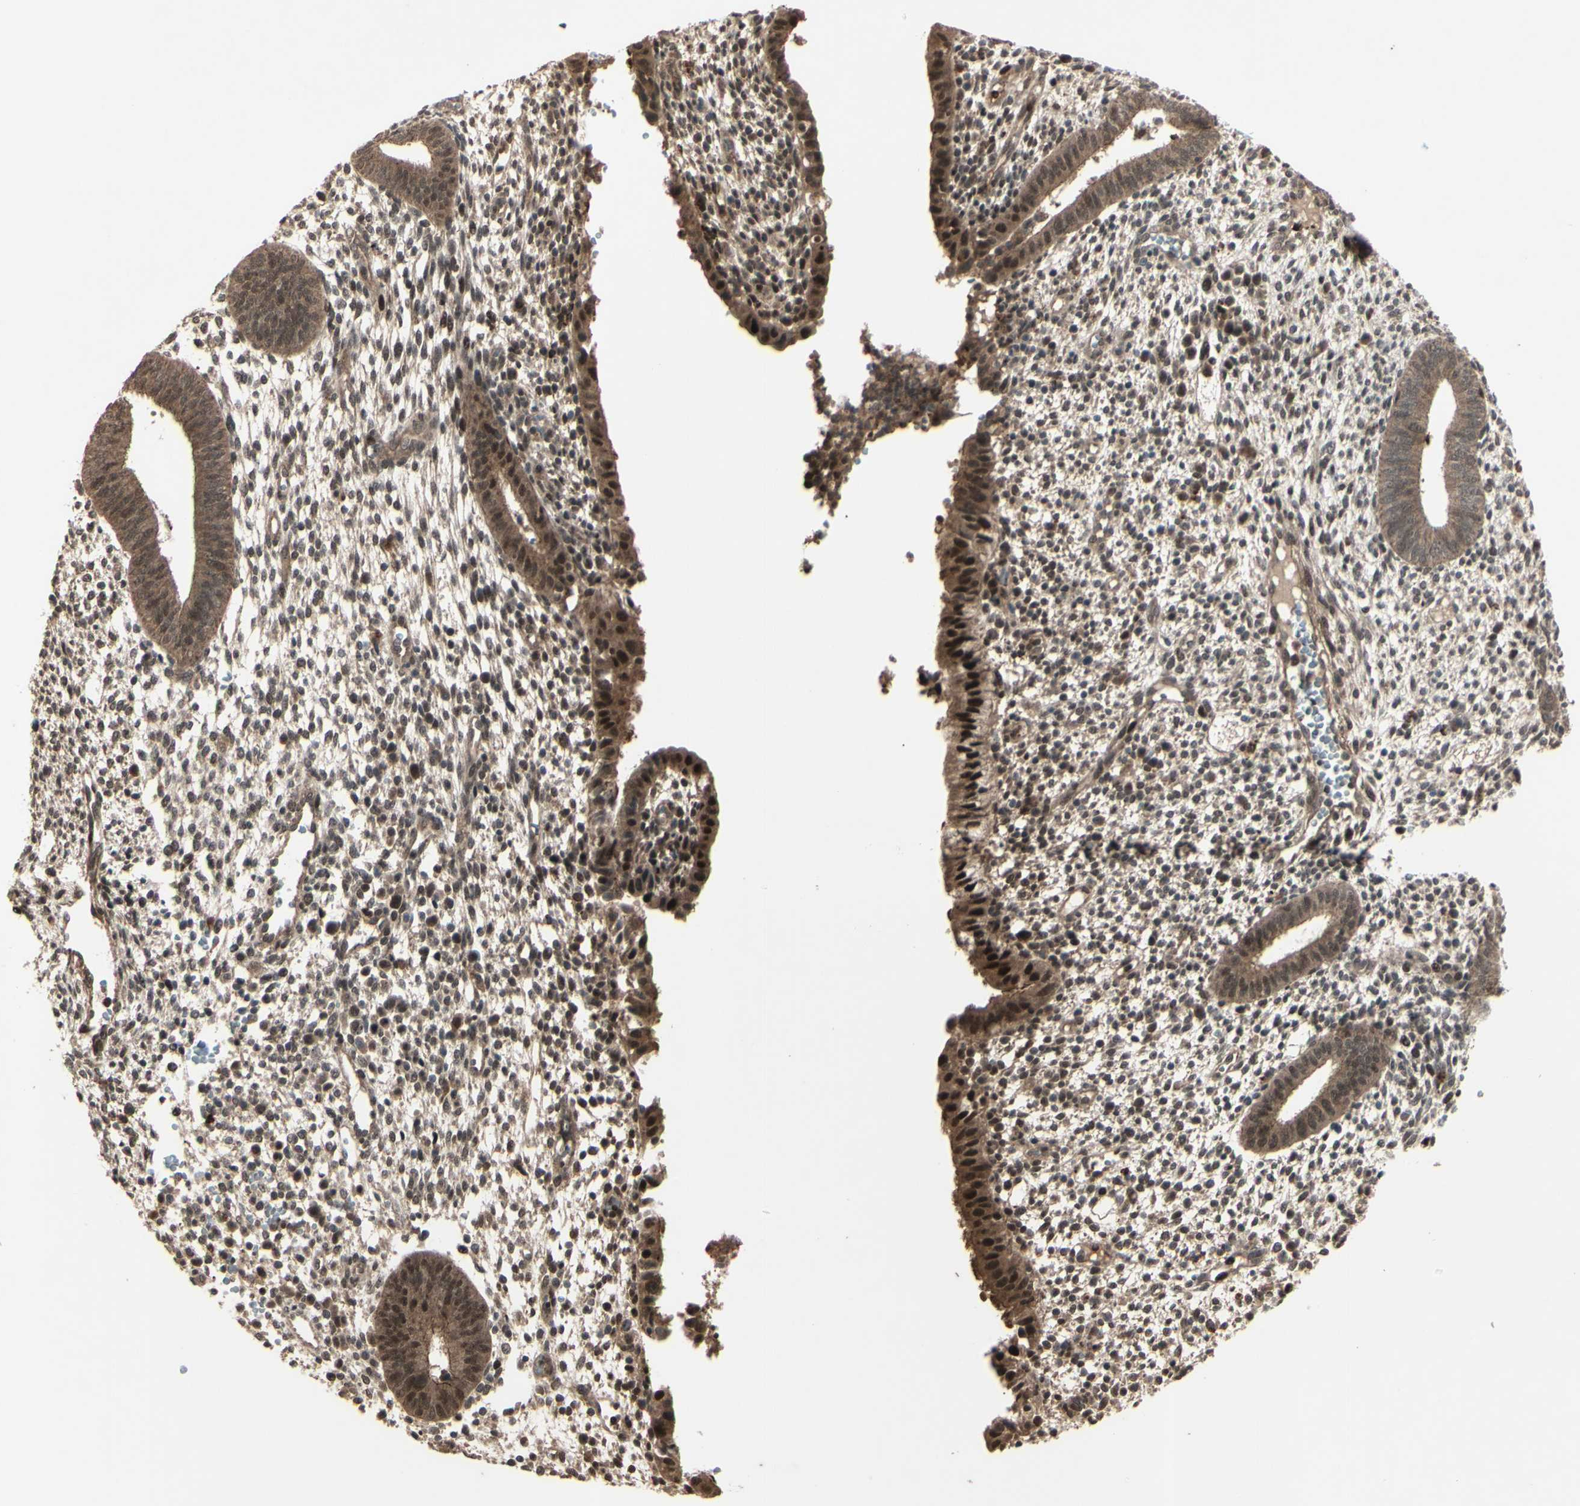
{"staining": {"intensity": "moderate", "quantity": ">75%", "location": "cytoplasmic/membranous,nuclear"}, "tissue": "endometrium", "cell_type": "Cells in endometrial stroma", "image_type": "normal", "snomed": [{"axis": "morphology", "description": "Normal tissue, NOS"}, {"axis": "topography", "description": "Endometrium"}], "caption": "Cells in endometrial stroma exhibit medium levels of moderate cytoplasmic/membranous,nuclear expression in about >75% of cells in unremarkable endometrium.", "gene": "MLF2", "patient": {"sex": "female", "age": 35}}